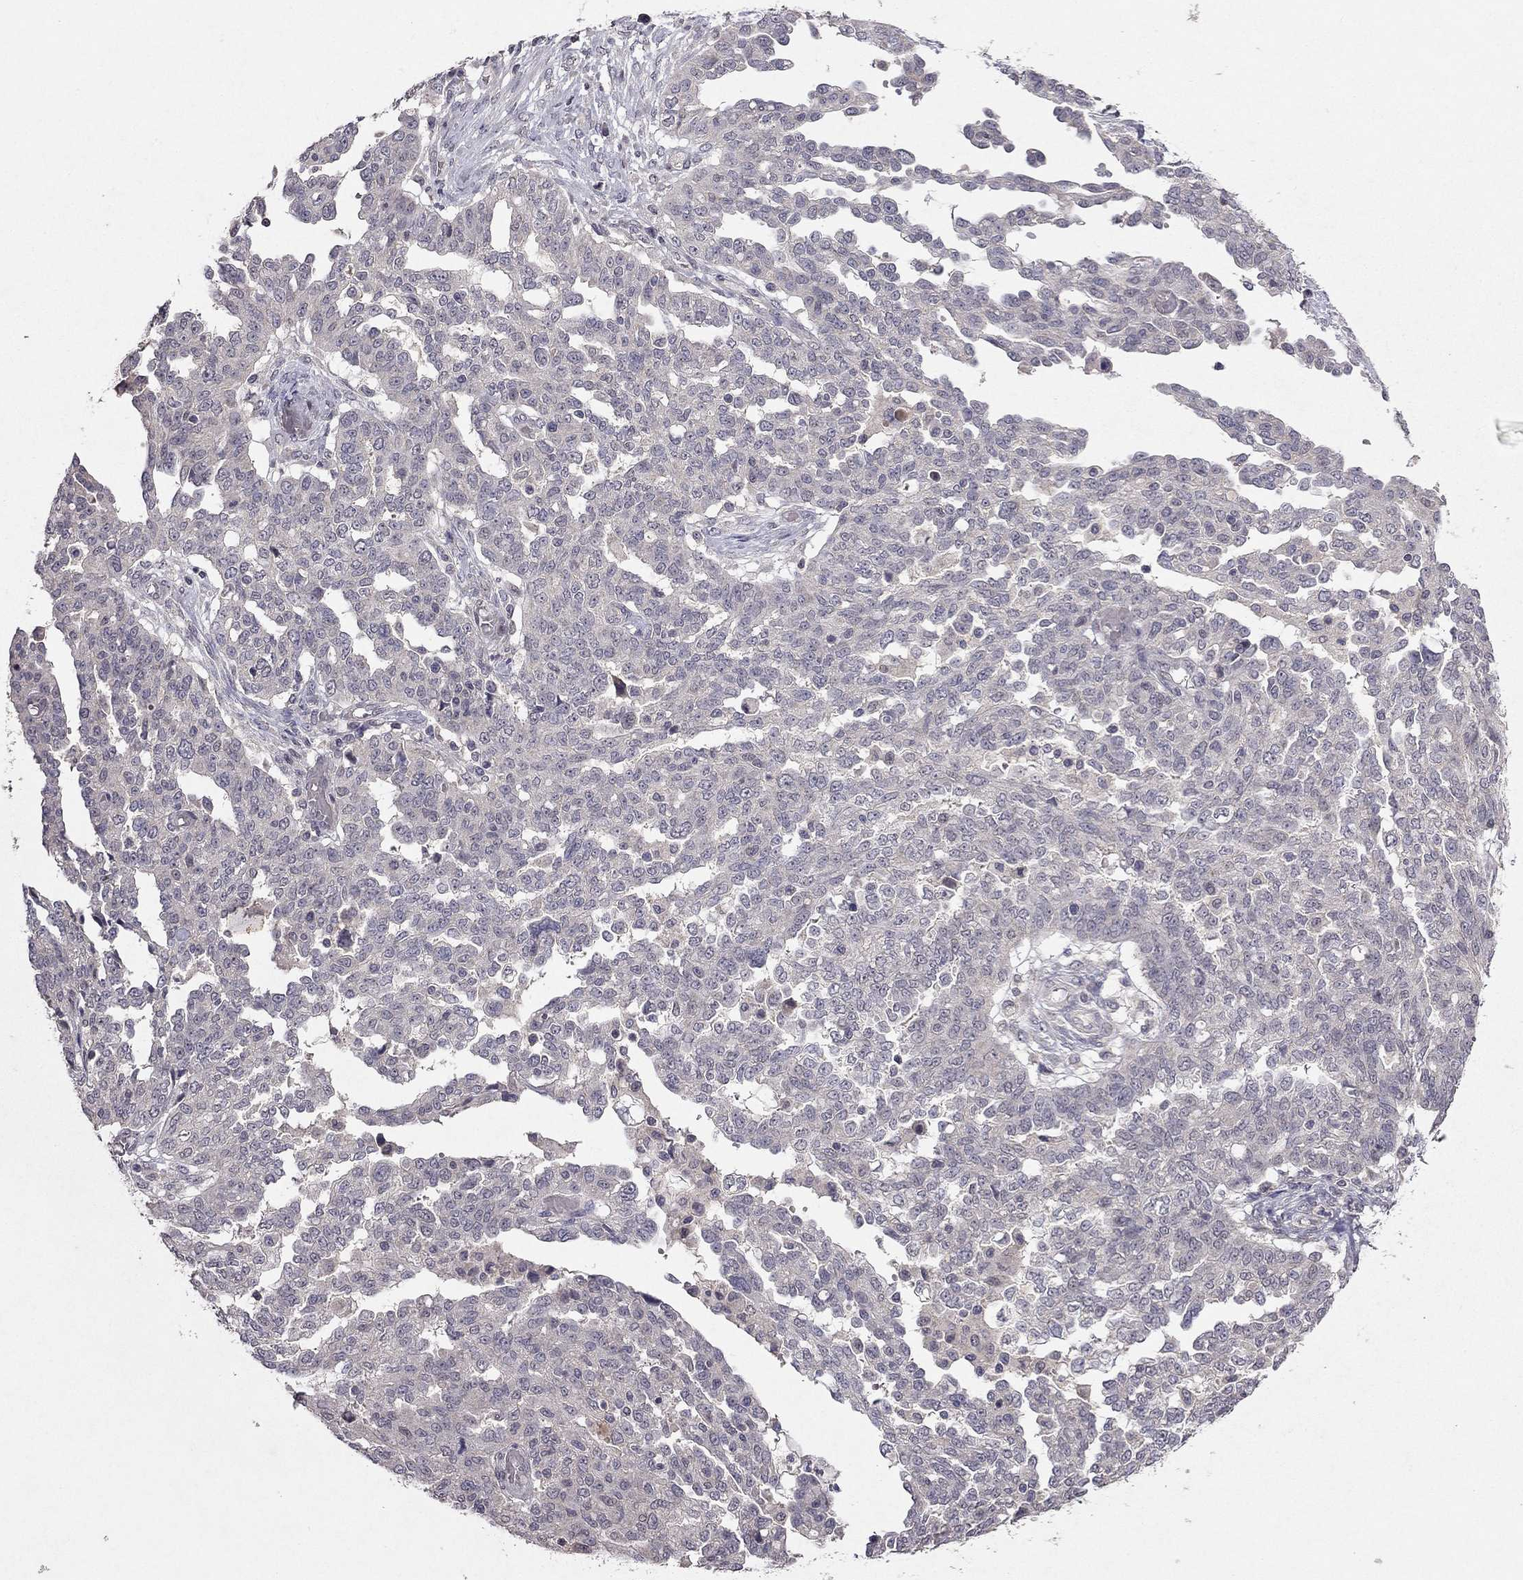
{"staining": {"intensity": "negative", "quantity": "none", "location": "none"}, "tissue": "ovarian cancer", "cell_type": "Tumor cells", "image_type": "cancer", "snomed": [{"axis": "morphology", "description": "Cystadenocarcinoma, serous, NOS"}, {"axis": "topography", "description": "Ovary"}], "caption": "Immunohistochemical staining of serous cystadenocarcinoma (ovarian) shows no significant staining in tumor cells. (DAB immunohistochemistry (IHC) with hematoxylin counter stain).", "gene": "ESR2", "patient": {"sex": "female", "age": 67}}